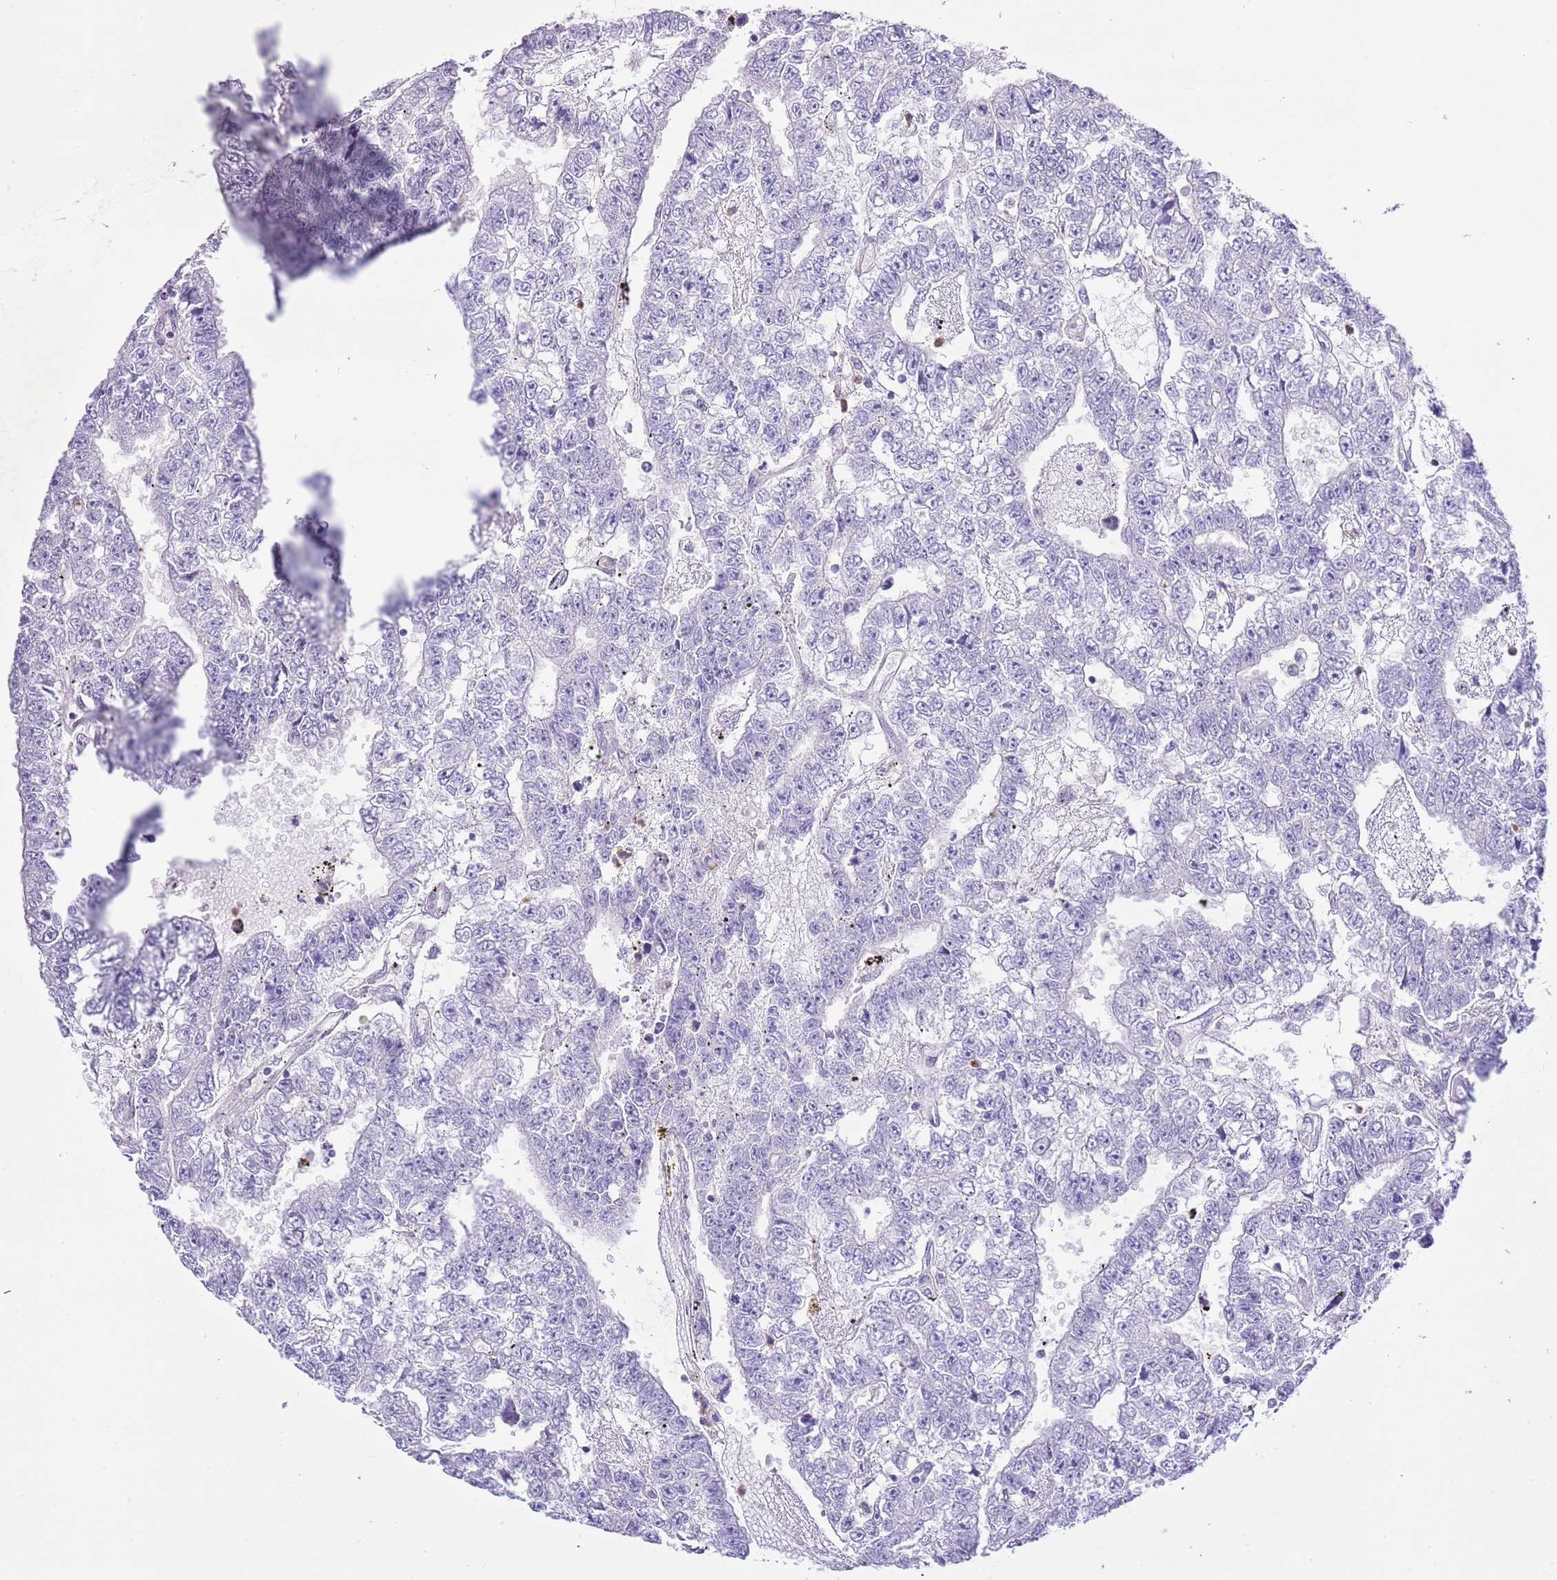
{"staining": {"intensity": "negative", "quantity": "none", "location": "none"}, "tissue": "testis cancer", "cell_type": "Tumor cells", "image_type": "cancer", "snomed": [{"axis": "morphology", "description": "Carcinoma, Embryonal, NOS"}, {"axis": "topography", "description": "Testis"}], "caption": "Image shows no significant protein positivity in tumor cells of testis cancer (embryonal carcinoma).", "gene": "OR2Z1", "patient": {"sex": "male", "age": 25}}